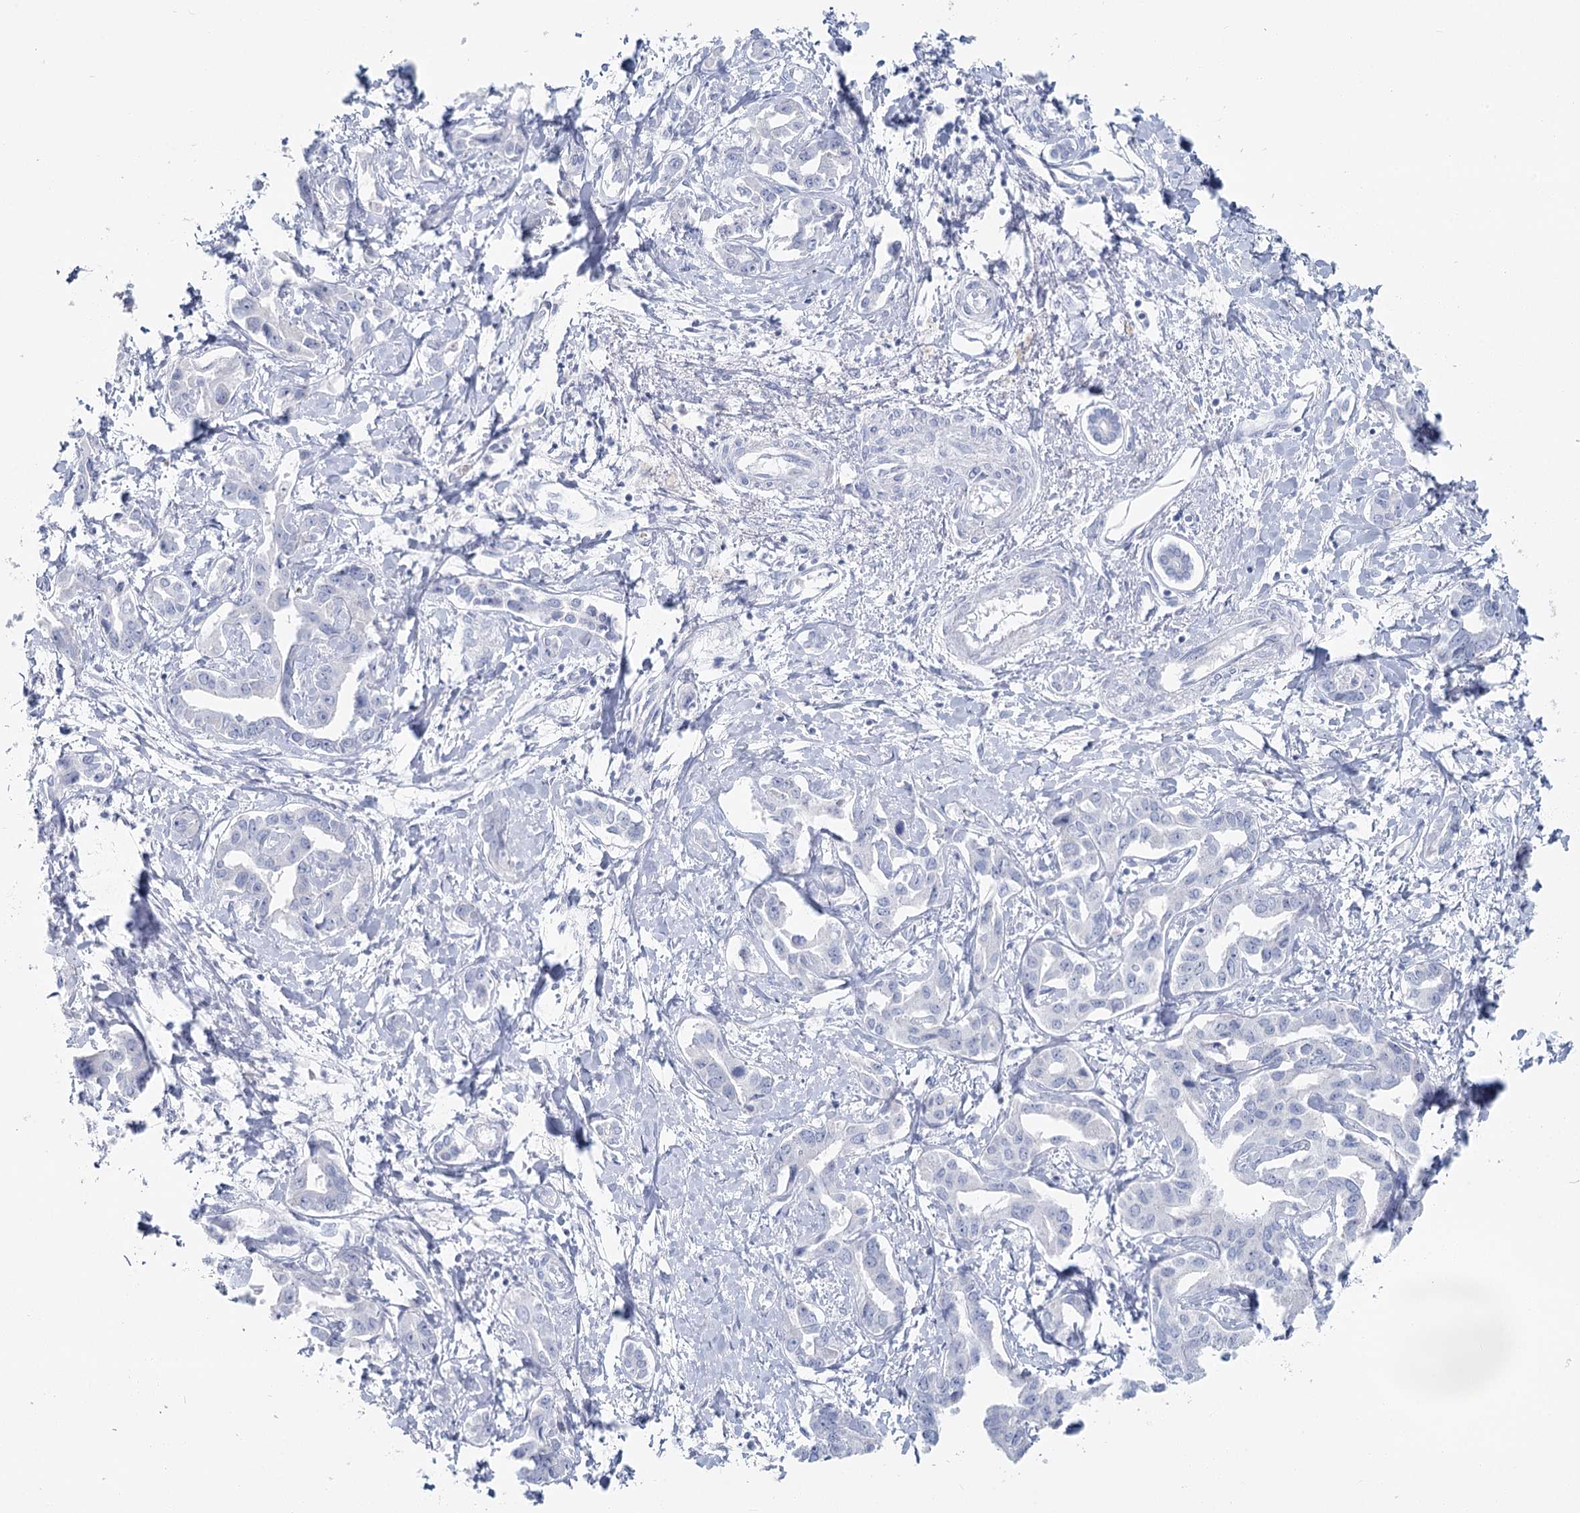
{"staining": {"intensity": "negative", "quantity": "none", "location": "none"}, "tissue": "liver cancer", "cell_type": "Tumor cells", "image_type": "cancer", "snomed": [{"axis": "morphology", "description": "Cholangiocarcinoma"}, {"axis": "topography", "description": "Liver"}], "caption": "A high-resolution histopathology image shows immunohistochemistry staining of cholangiocarcinoma (liver), which demonstrates no significant staining in tumor cells.", "gene": "IFIT5", "patient": {"sex": "male", "age": 59}}